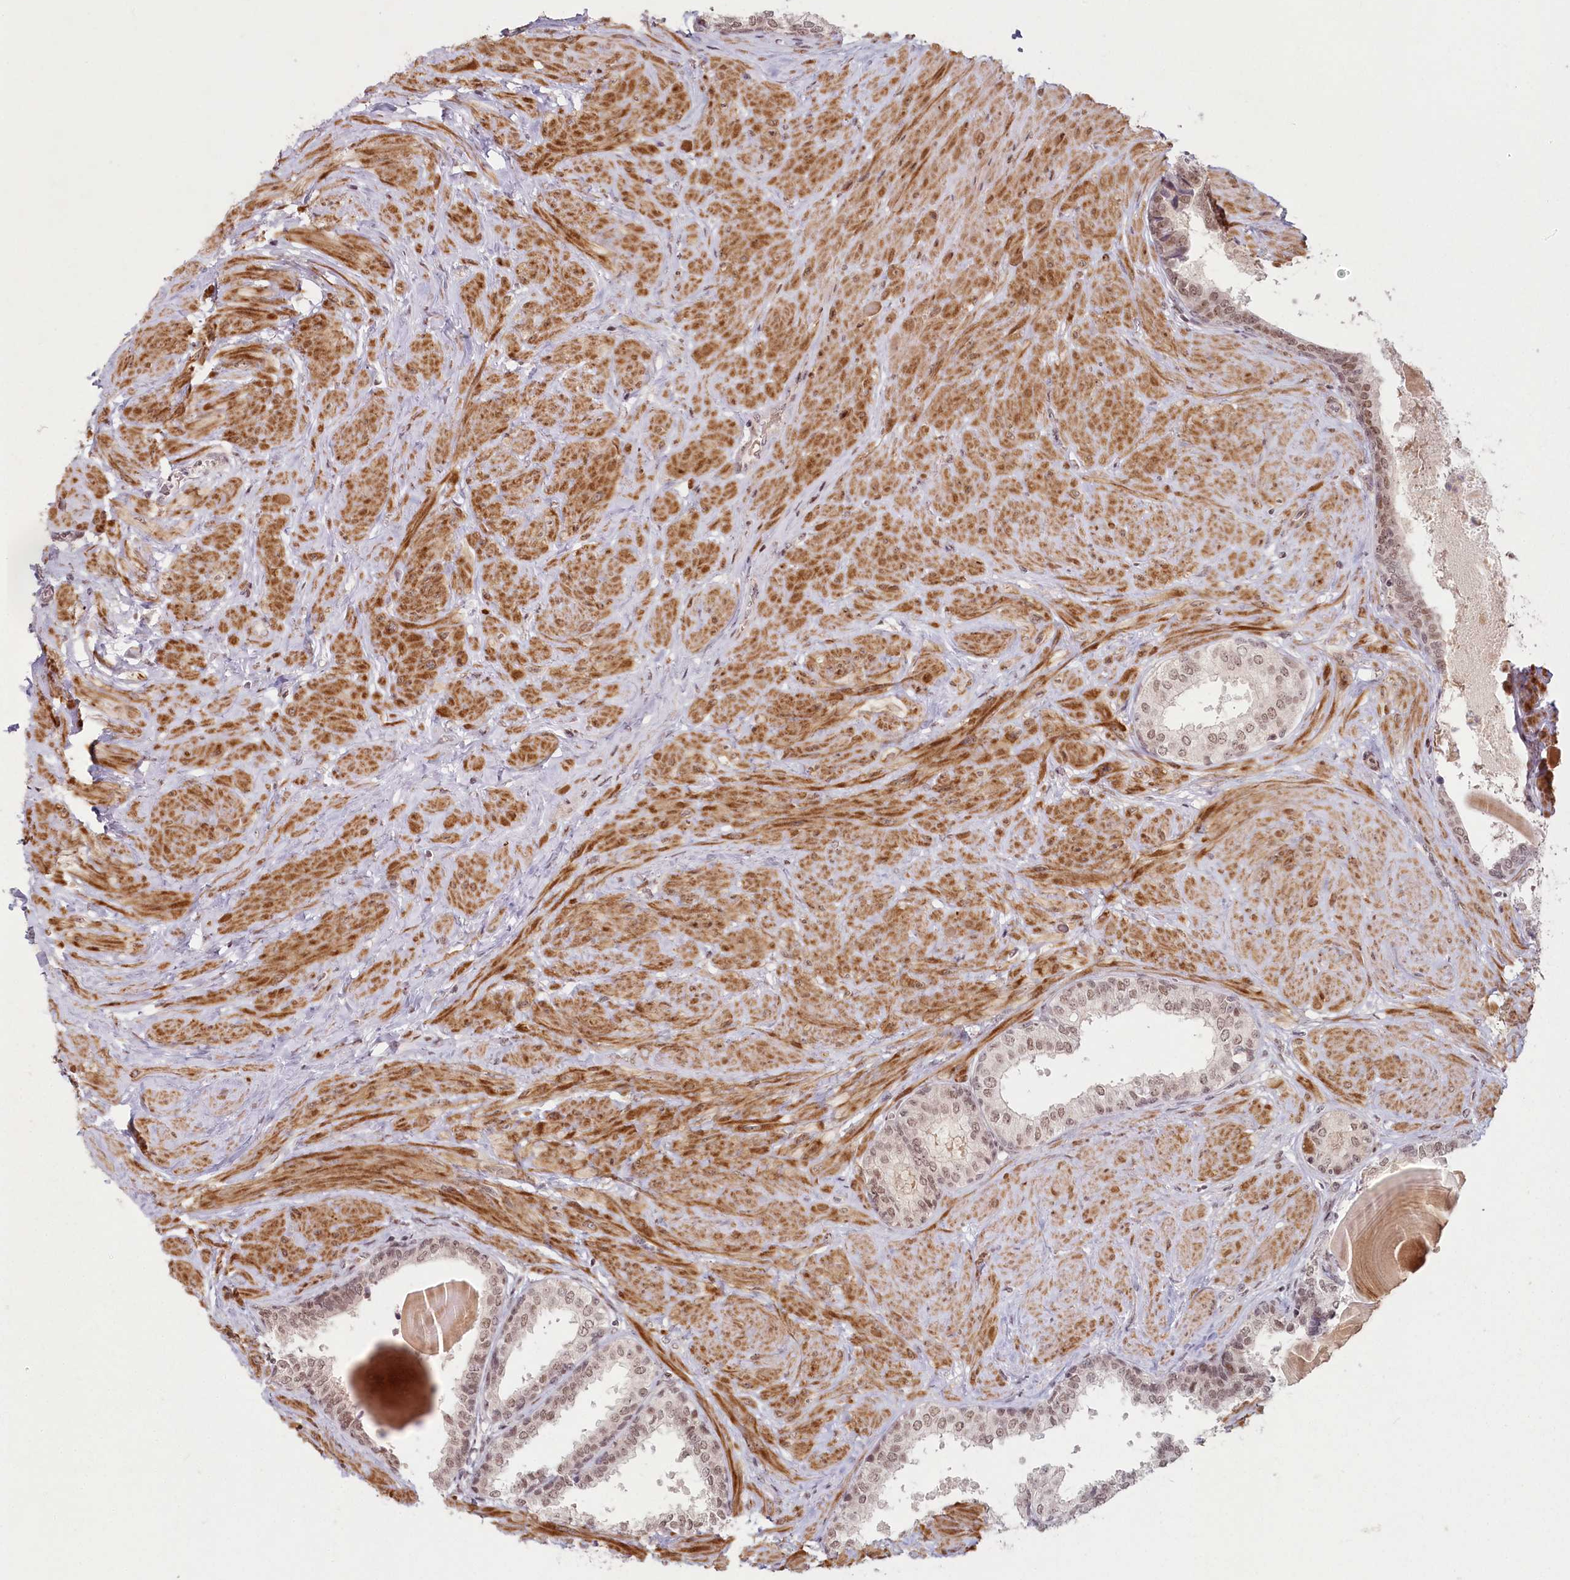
{"staining": {"intensity": "moderate", "quantity": "25%-75%", "location": "nuclear"}, "tissue": "prostate", "cell_type": "Glandular cells", "image_type": "normal", "snomed": [{"axis": "morphology", "description": "Normal tissue, NOS"}, {"axis": "topography", "description": "Prostate"}], "caption": "Immunohistochemical staining of unremarkable human prostate displays medium levels of moderate nuclear positivity in about 25%-75% of glandular cells. (brown staining indicates protein expression, while blue staining denotes nuclei).", "gene": "FAM204A", "patient": {"sex": "male", "age": 48}}